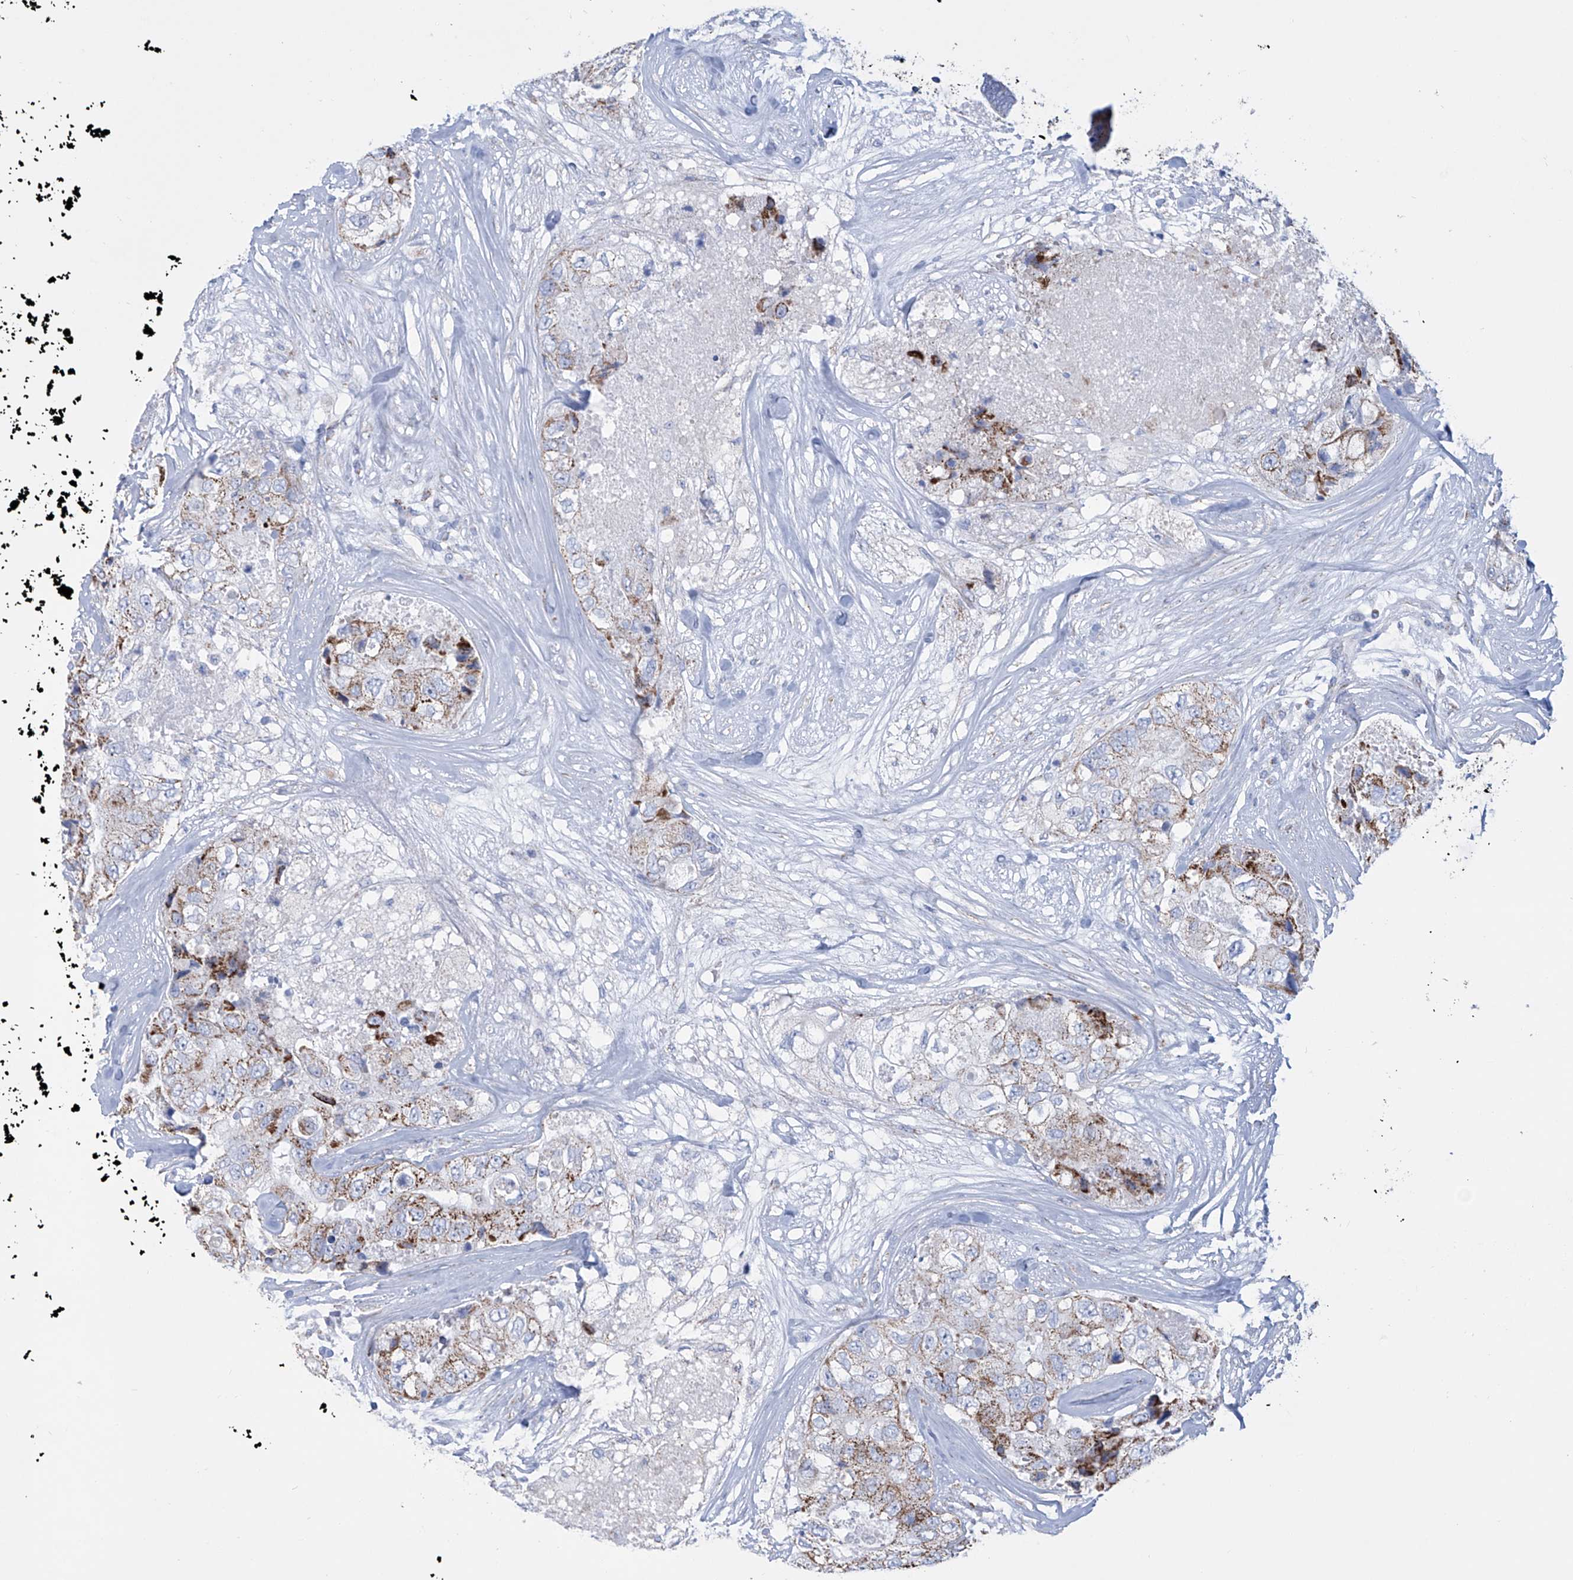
{"staining": {"intensity": "strong", "quantity": "25%-75%", "location": "cytoplasmic/membranous"}, "tissue": "breast cancer", "cell_type": "Tumor cells", "image_type": "cancer", "snomed": [{"axis": "morphology", "description": "Duct carcinoma"}, {"axis": "topography", "description": "Breast"}], "caption": "Human breast intraductal carcinoma stained with a protein marker shows strong staining in tumor cells.", "gene": "ALDH6A1", "patient": {"sex": "female", "age": 62}}